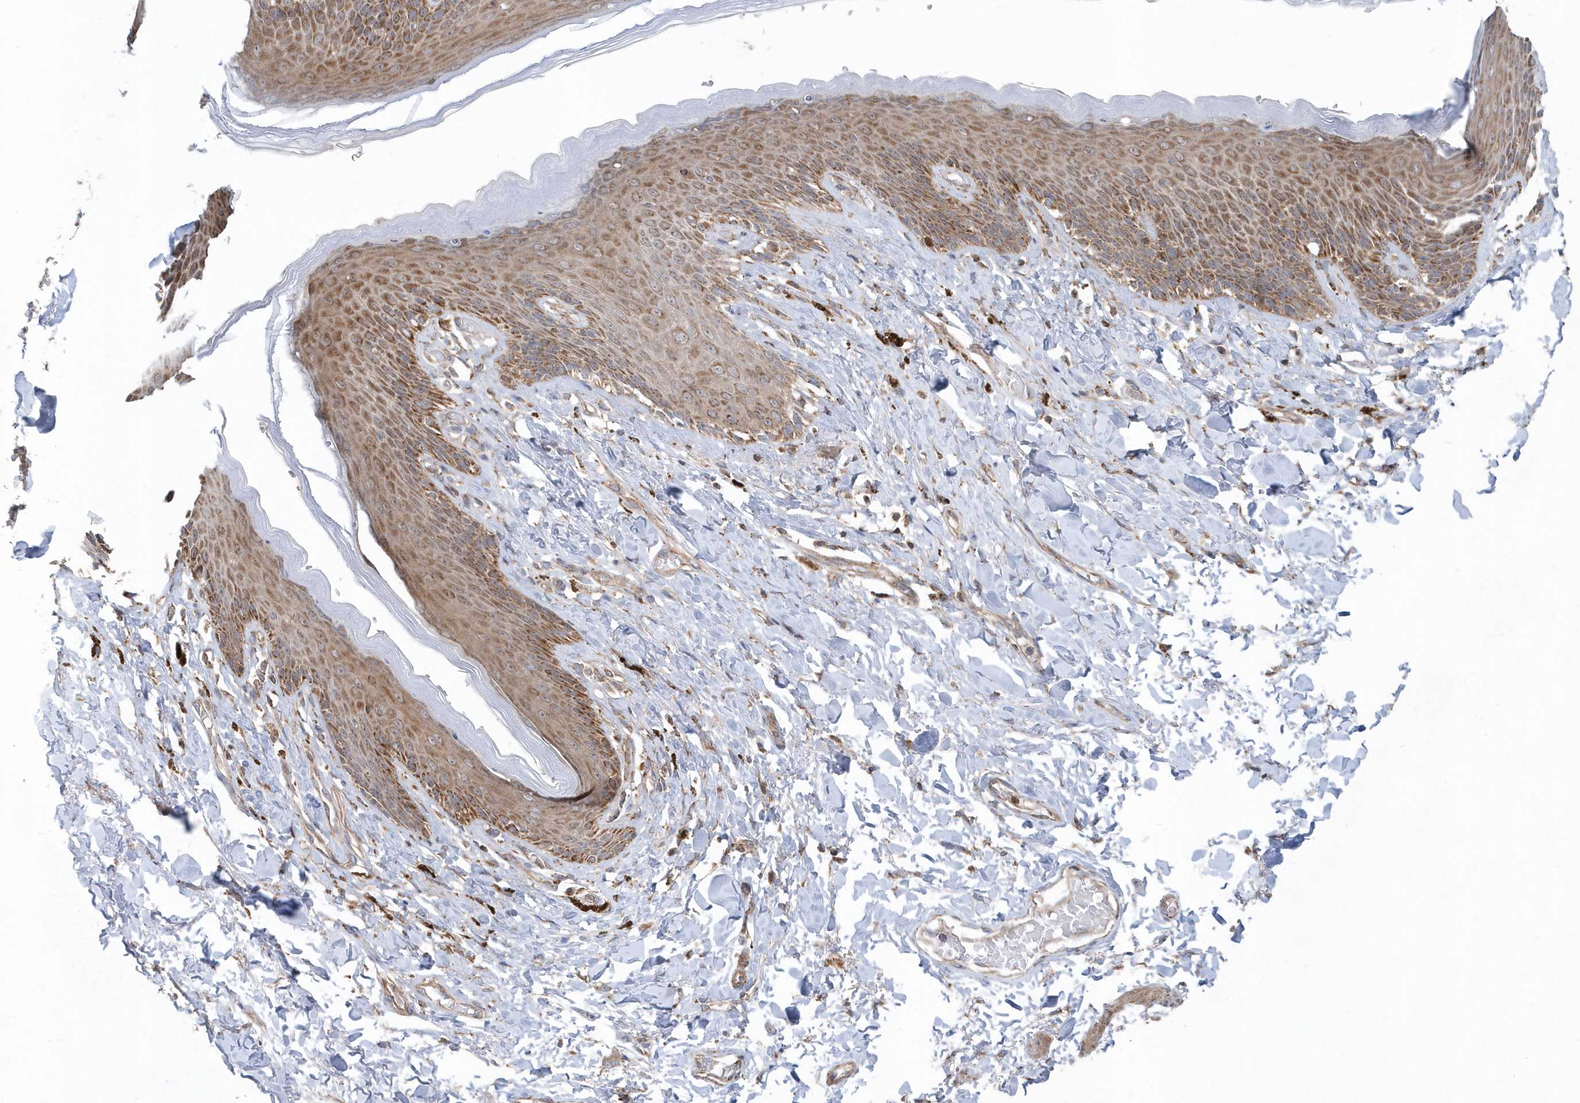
{"staining": {"intensity": "moderate", "quantity": ">75%", "location": "cytoplasmic/membranous"}, "tissue": "skin", "cell_type": "Epidermal cells", "image_type": "normal", "snomed": [{"axis": "morphology", "description": "Normal tissue, NOS"}, {"axis": "topography", "description": "Anal"}], "caption": "Skin stained with IHC demonstrates moderate cytoplasmic/membranous staining in about >75% of epidermal cells. Immunohistochemistry (ihc) stains the protein of interest in brown and the nuclei are stained blue.", "gene": "PPP1R7", "patient": {"sex": "female", "age": 78}}